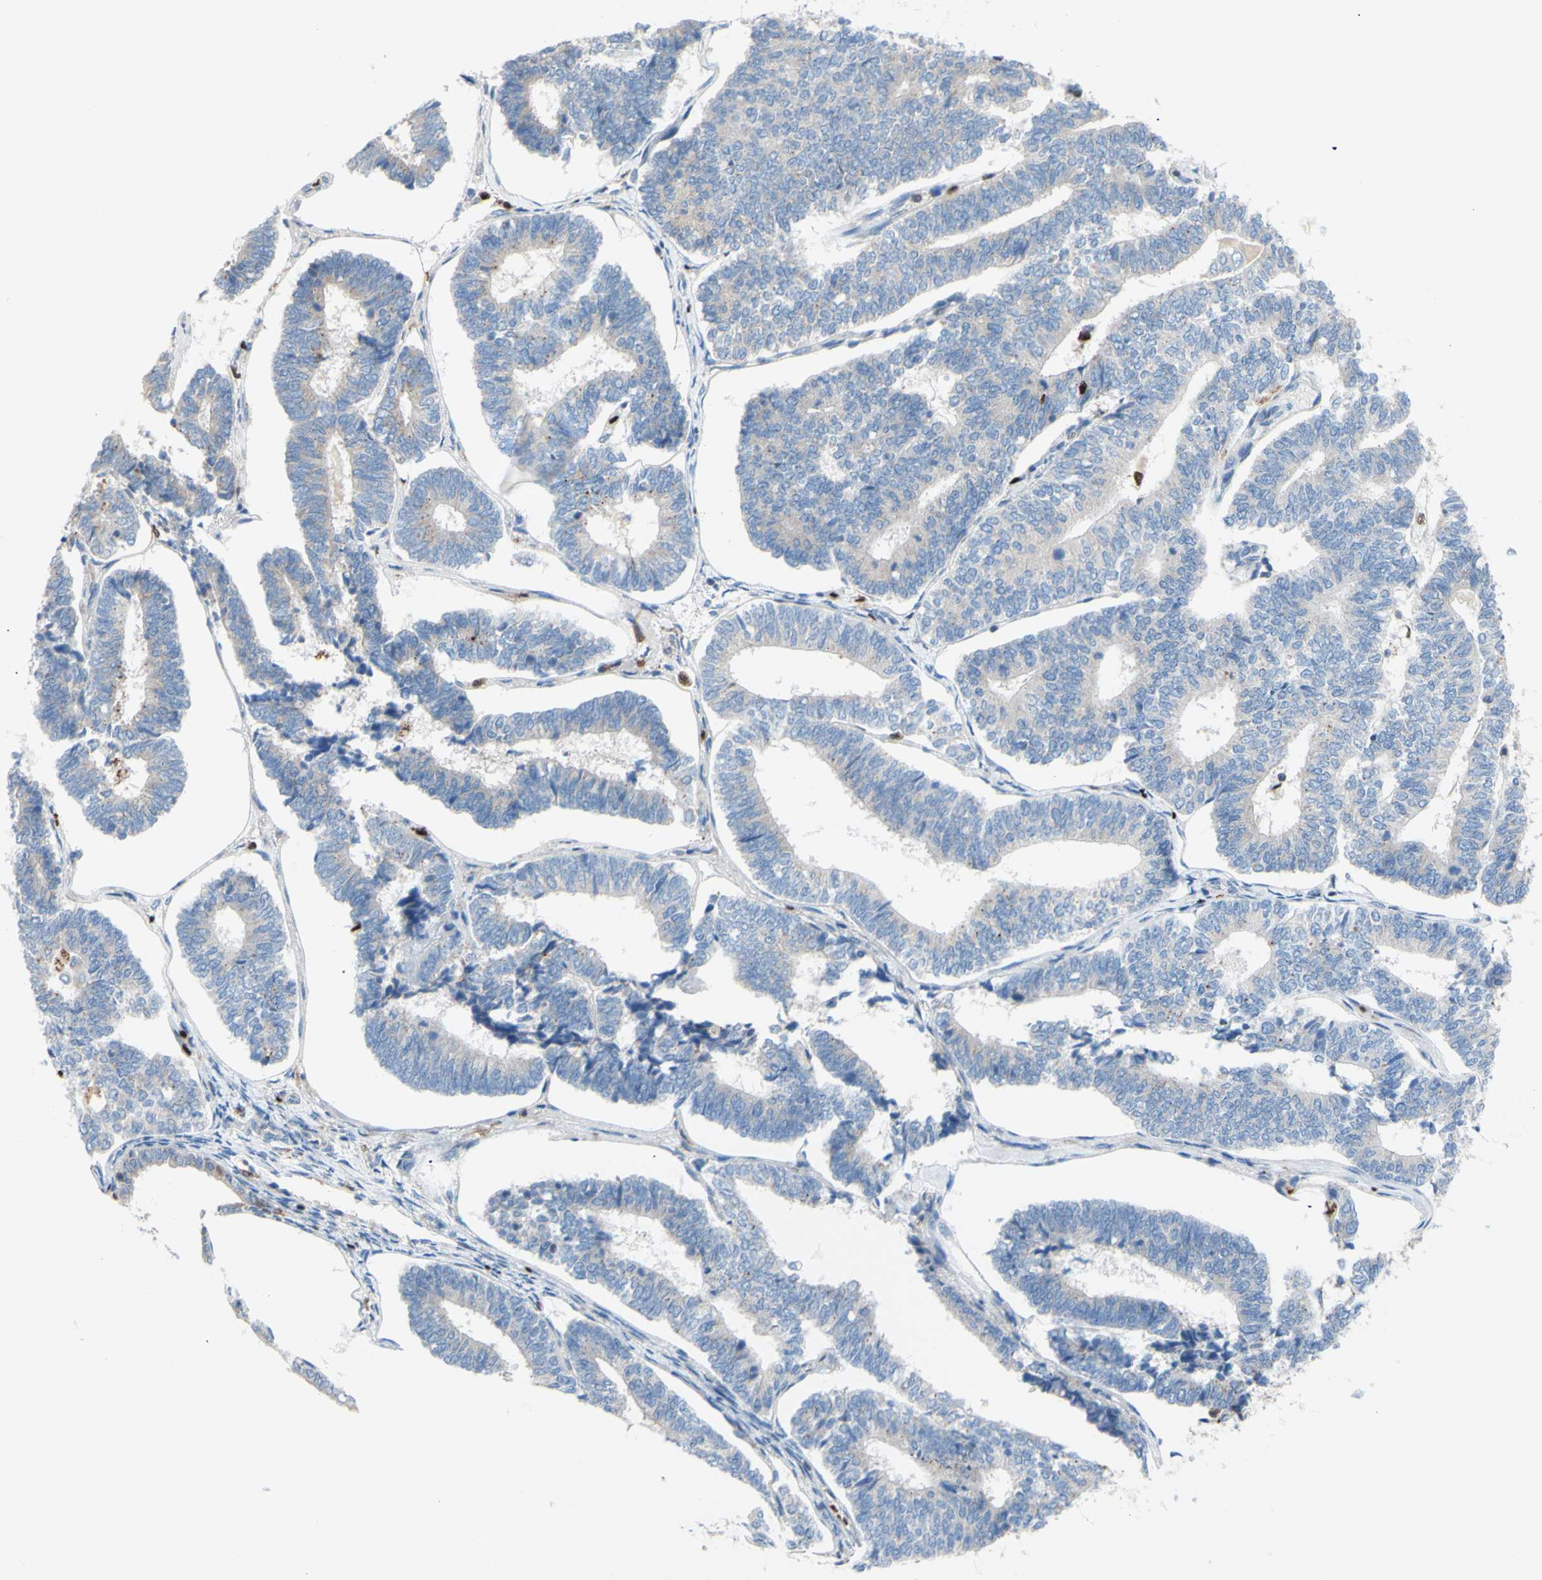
{"staining": {"intensity": "weak", "quantity": ">75%", "location": "cytoplasmic/membranous"}, "tissue": "endometrial cancer", "cell_type": "Tumor cells", "image_type": "cancer", "snomed": [{"axis": "morphology", "description": "Adenocarcinoma, NOS"}, {"axis": "topography", "description": "Endometrium"}], "caption": "IHC image of neoplastic tissue: human endometrial cancer (adenocarcinoma) stained using immunohistochemistry (IHC) exhibits low levels of weak protein expression localized specifically in the cytoplasmic/membranous of tumor cells, appearing as a cytoplasmic/membranous brown color.", "gene": "EED", "patient": {"sex": "female", "age": 70}}